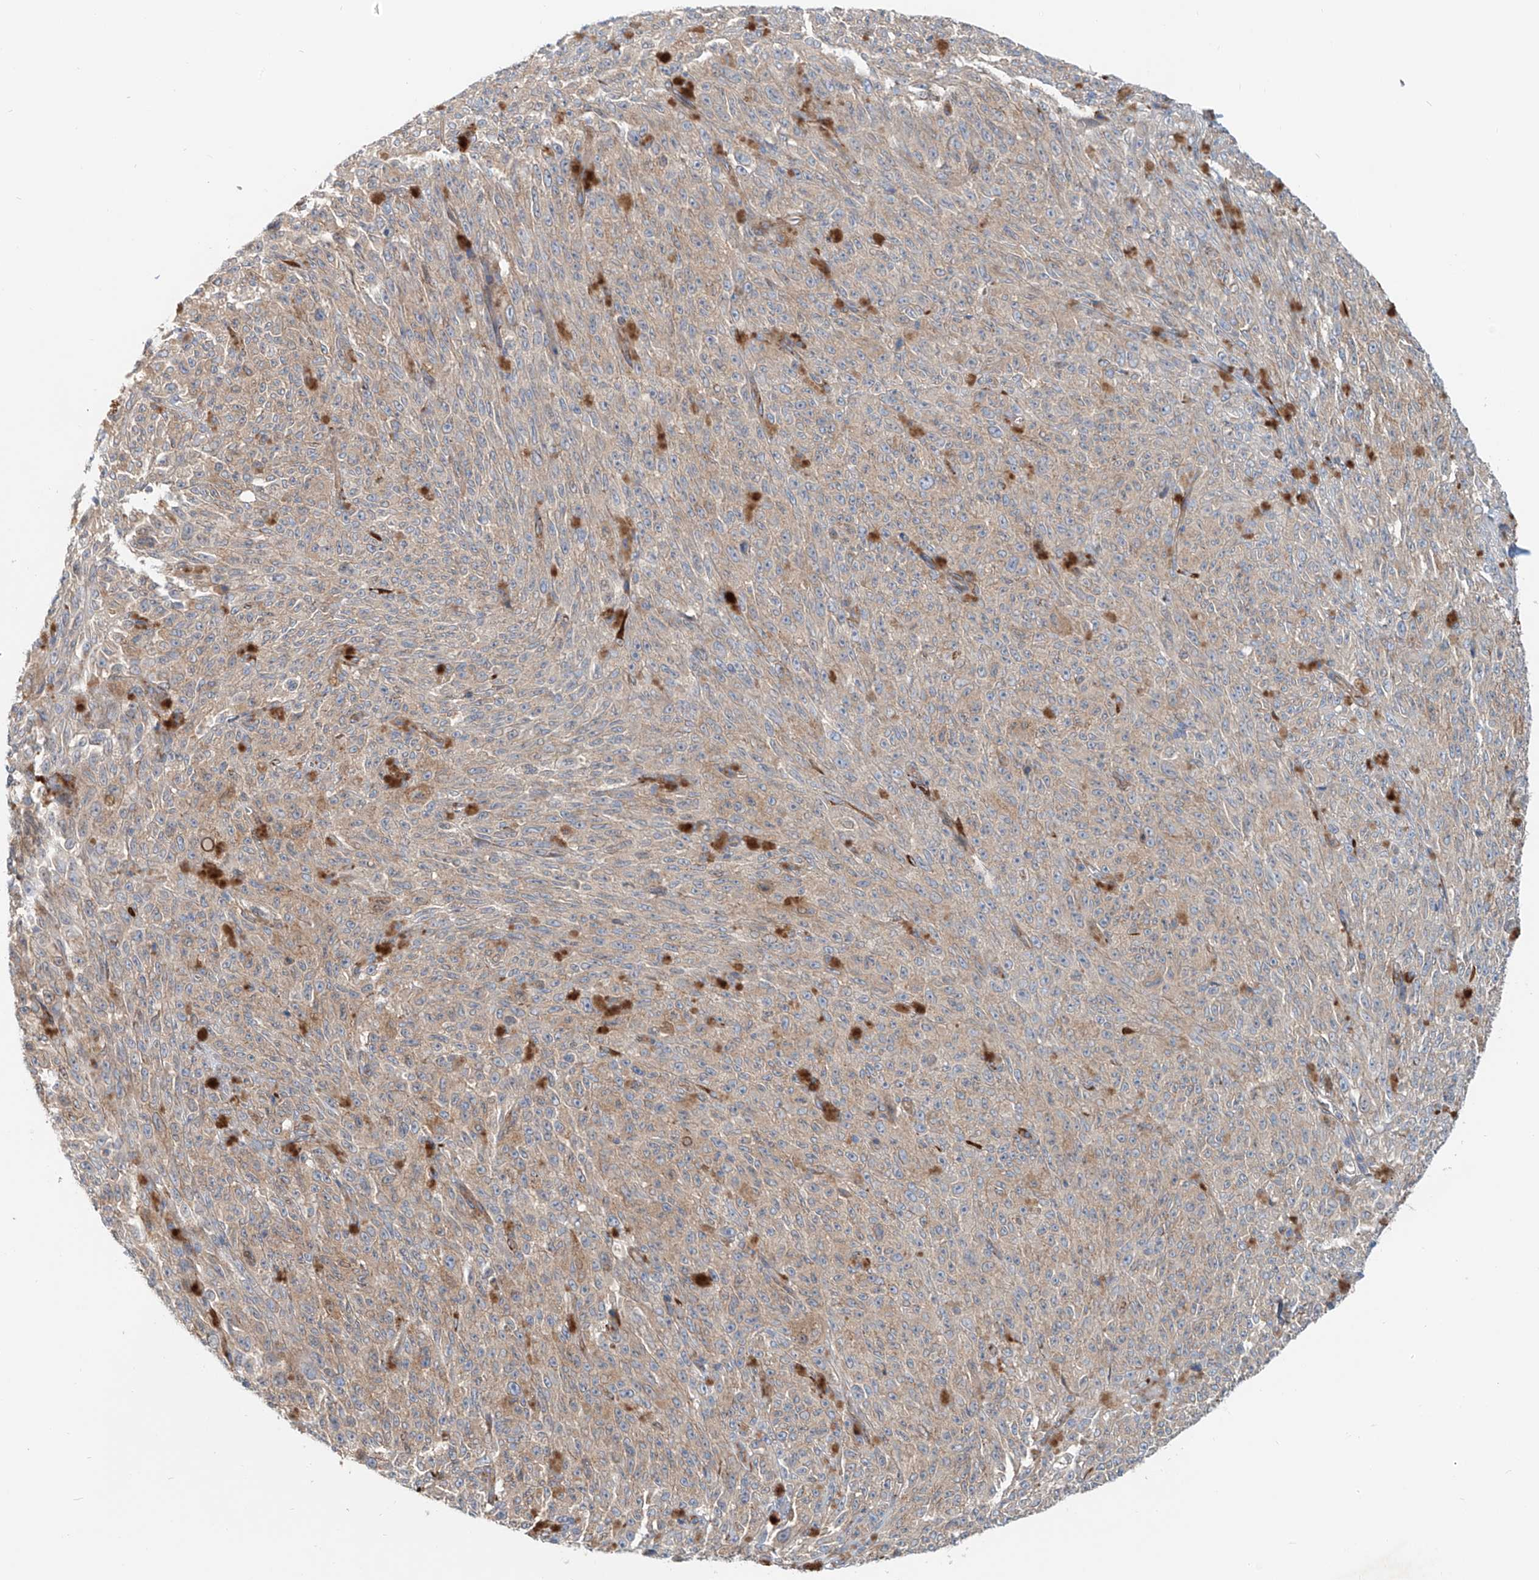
{"staining": {"intensity": "weak", "quantity": ">75%", "location": "cytoplasmic/membranous"}, "tissue": "melanoma", "cell_type": "Tumor cells", "image_type": "cancer", "snomed": [{"axis": "morphology", "description": "Malignant melanoma, NOS"}, {"axis": "topography", "description": "Skin"}], "caption": "Melanoma tissue demonstrates weak cytoplasmic/membranous expression in about >75% of tumor cells, visualized by immunohistochemistry. The protein is shown in brown color, while the nuclei are stained blue.", "gene": "SNAP29", "patient": {"sex": "female", "age": 82}}